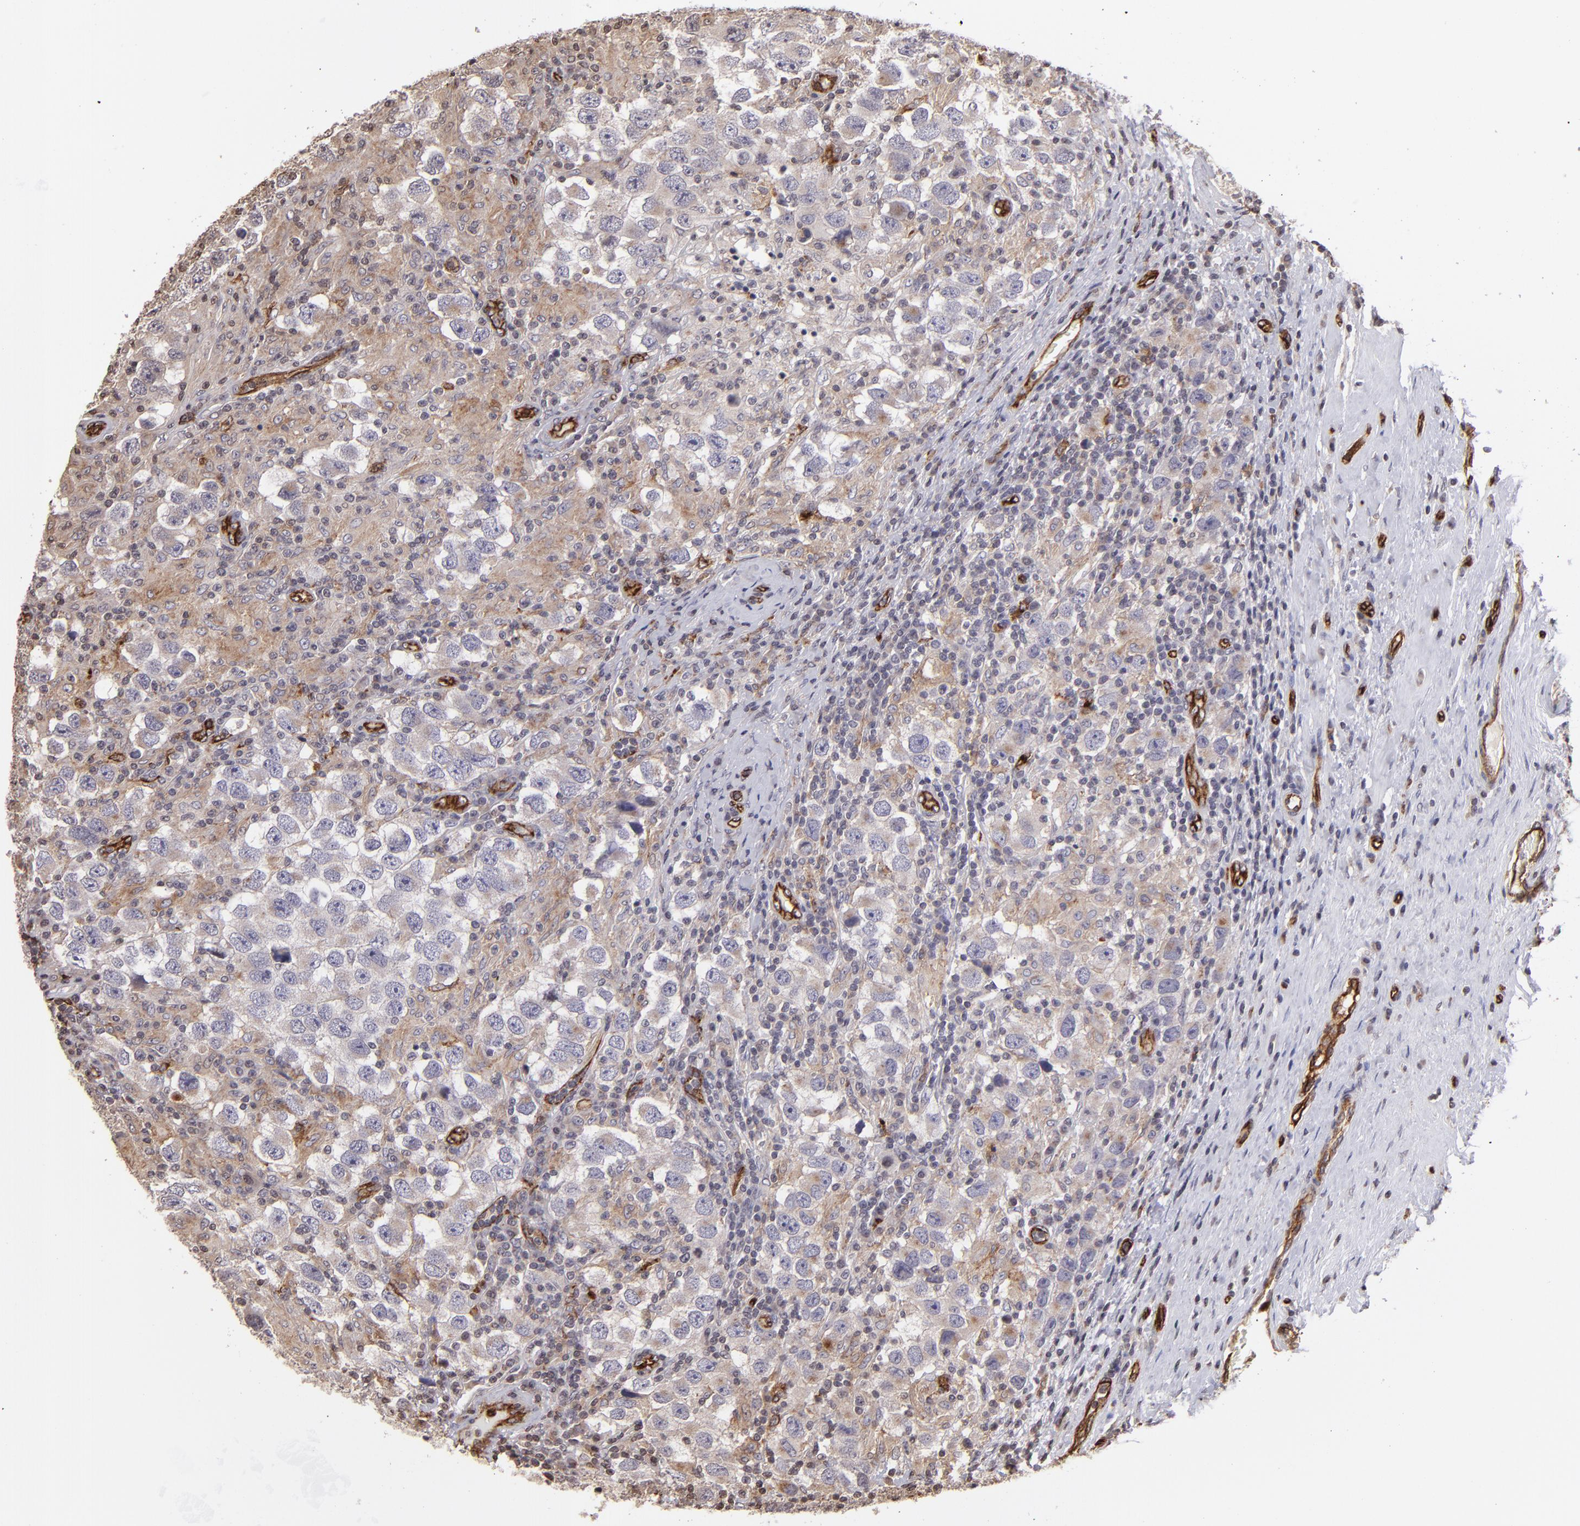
{"staining": {"intensity": "negative", "quantity": "none", "location": "none"}, "tissue": "testis cancer", "cell_type": "Tumor cells", "image_type": "cancer", "snomed": [{"axis": "morphology", "description": "Carcinoma, Embryonal, NOS"}, {"axis": "topography", "description": "Testis"}], "caption": "Immunohistochemistry micrograph of neoplastic tissue: human testis embryonal carcinoma stained with DAB displays no significant protein expression in tumor cells.", "gene": "DYSF", "patient": {"sex": "male", "age": 21}}